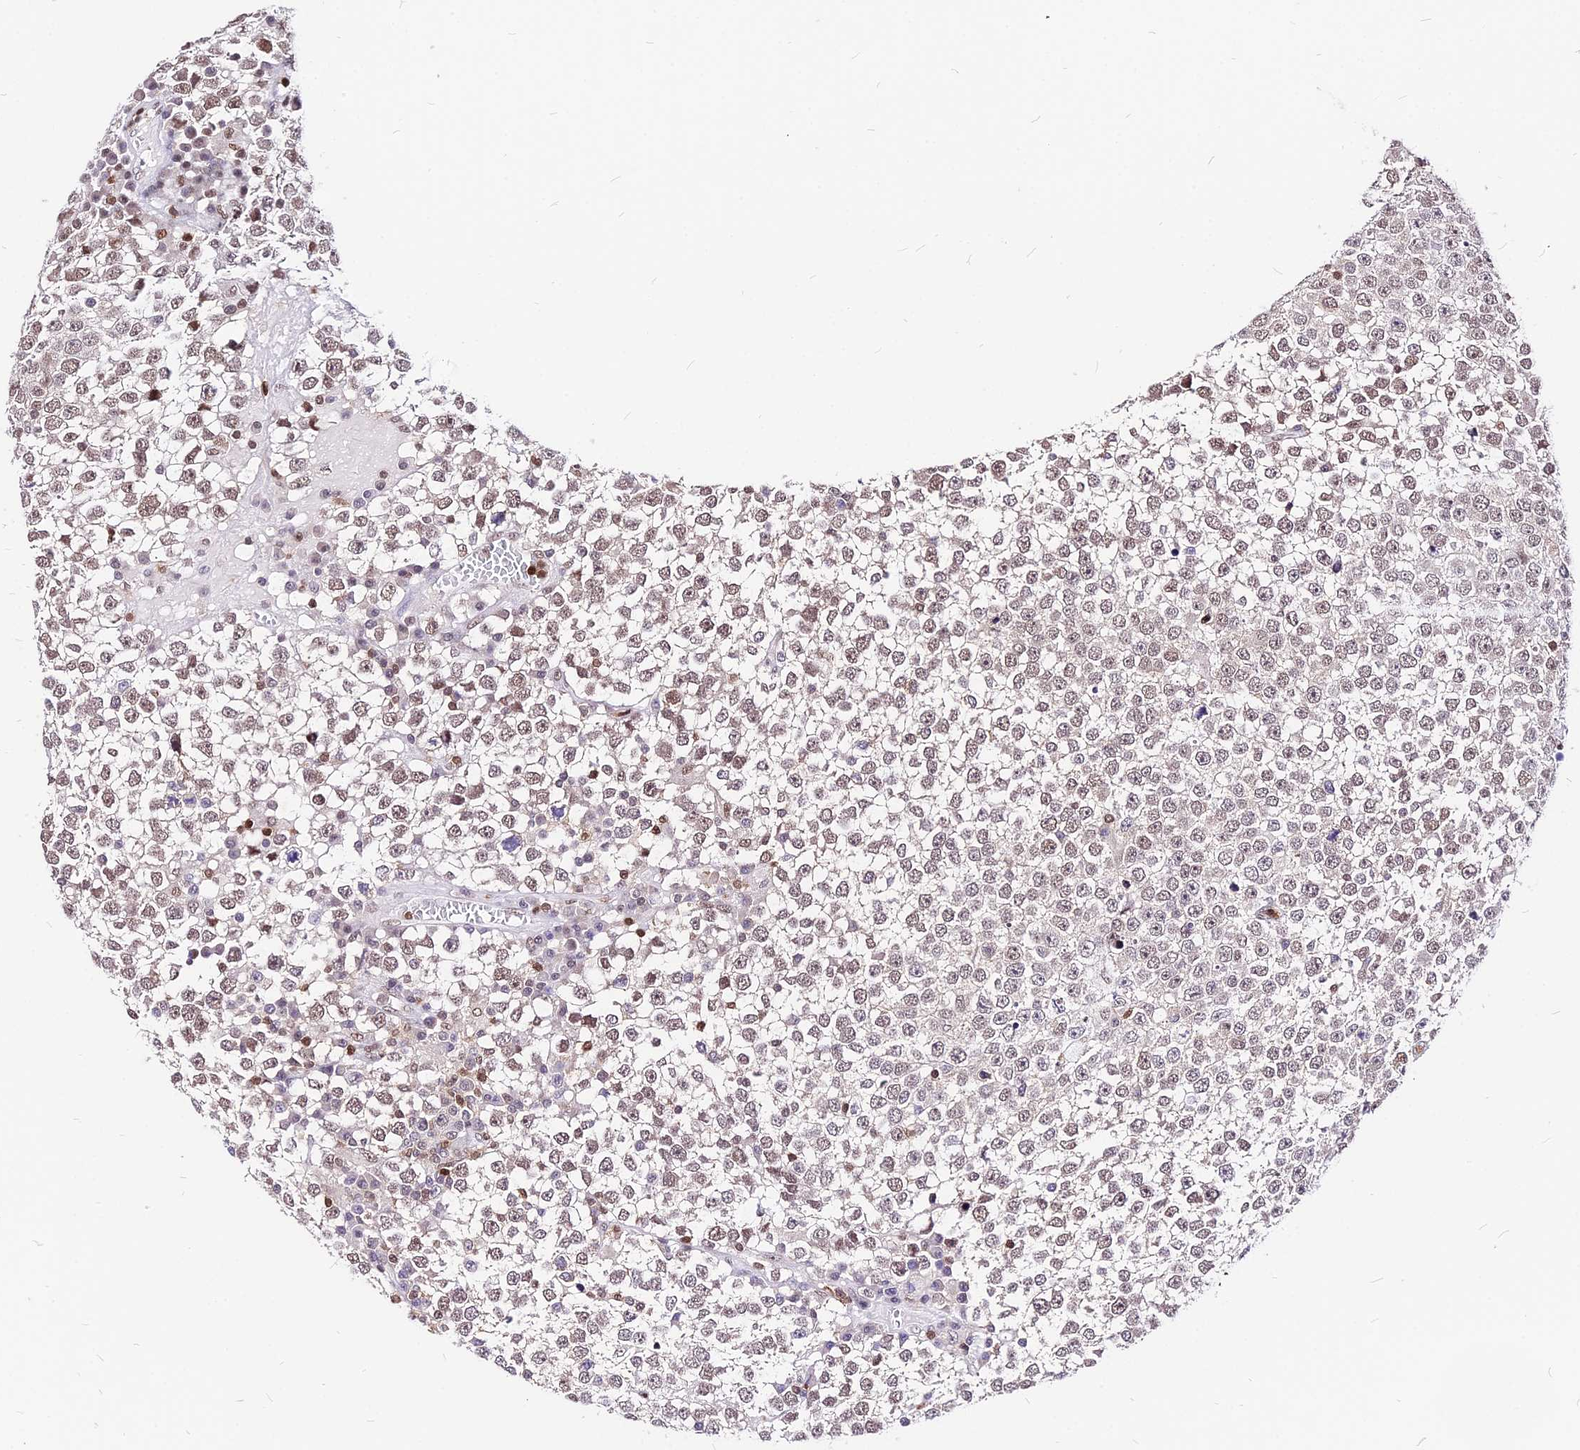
{"staining": {"intensity": "moderate", "quantity": "25%-75%", "location": "nuclear"}, "tissue": "testis cancer", "cell_type": "Tumor cells", "image_type": "cancer", "snomed": [{"axis": "morphology", "description": "Seminoma, NOS"}, {"axis": "topography", "description": "Testis"}], "caption": "DAB immunohistochemical staining of human testis seminoma demonstrates moderate nuclear protein positivity in approximately 25%-75% of tumor cells.", "gene": "PAXX", "patient": {"sex": "male", "age": 65}}